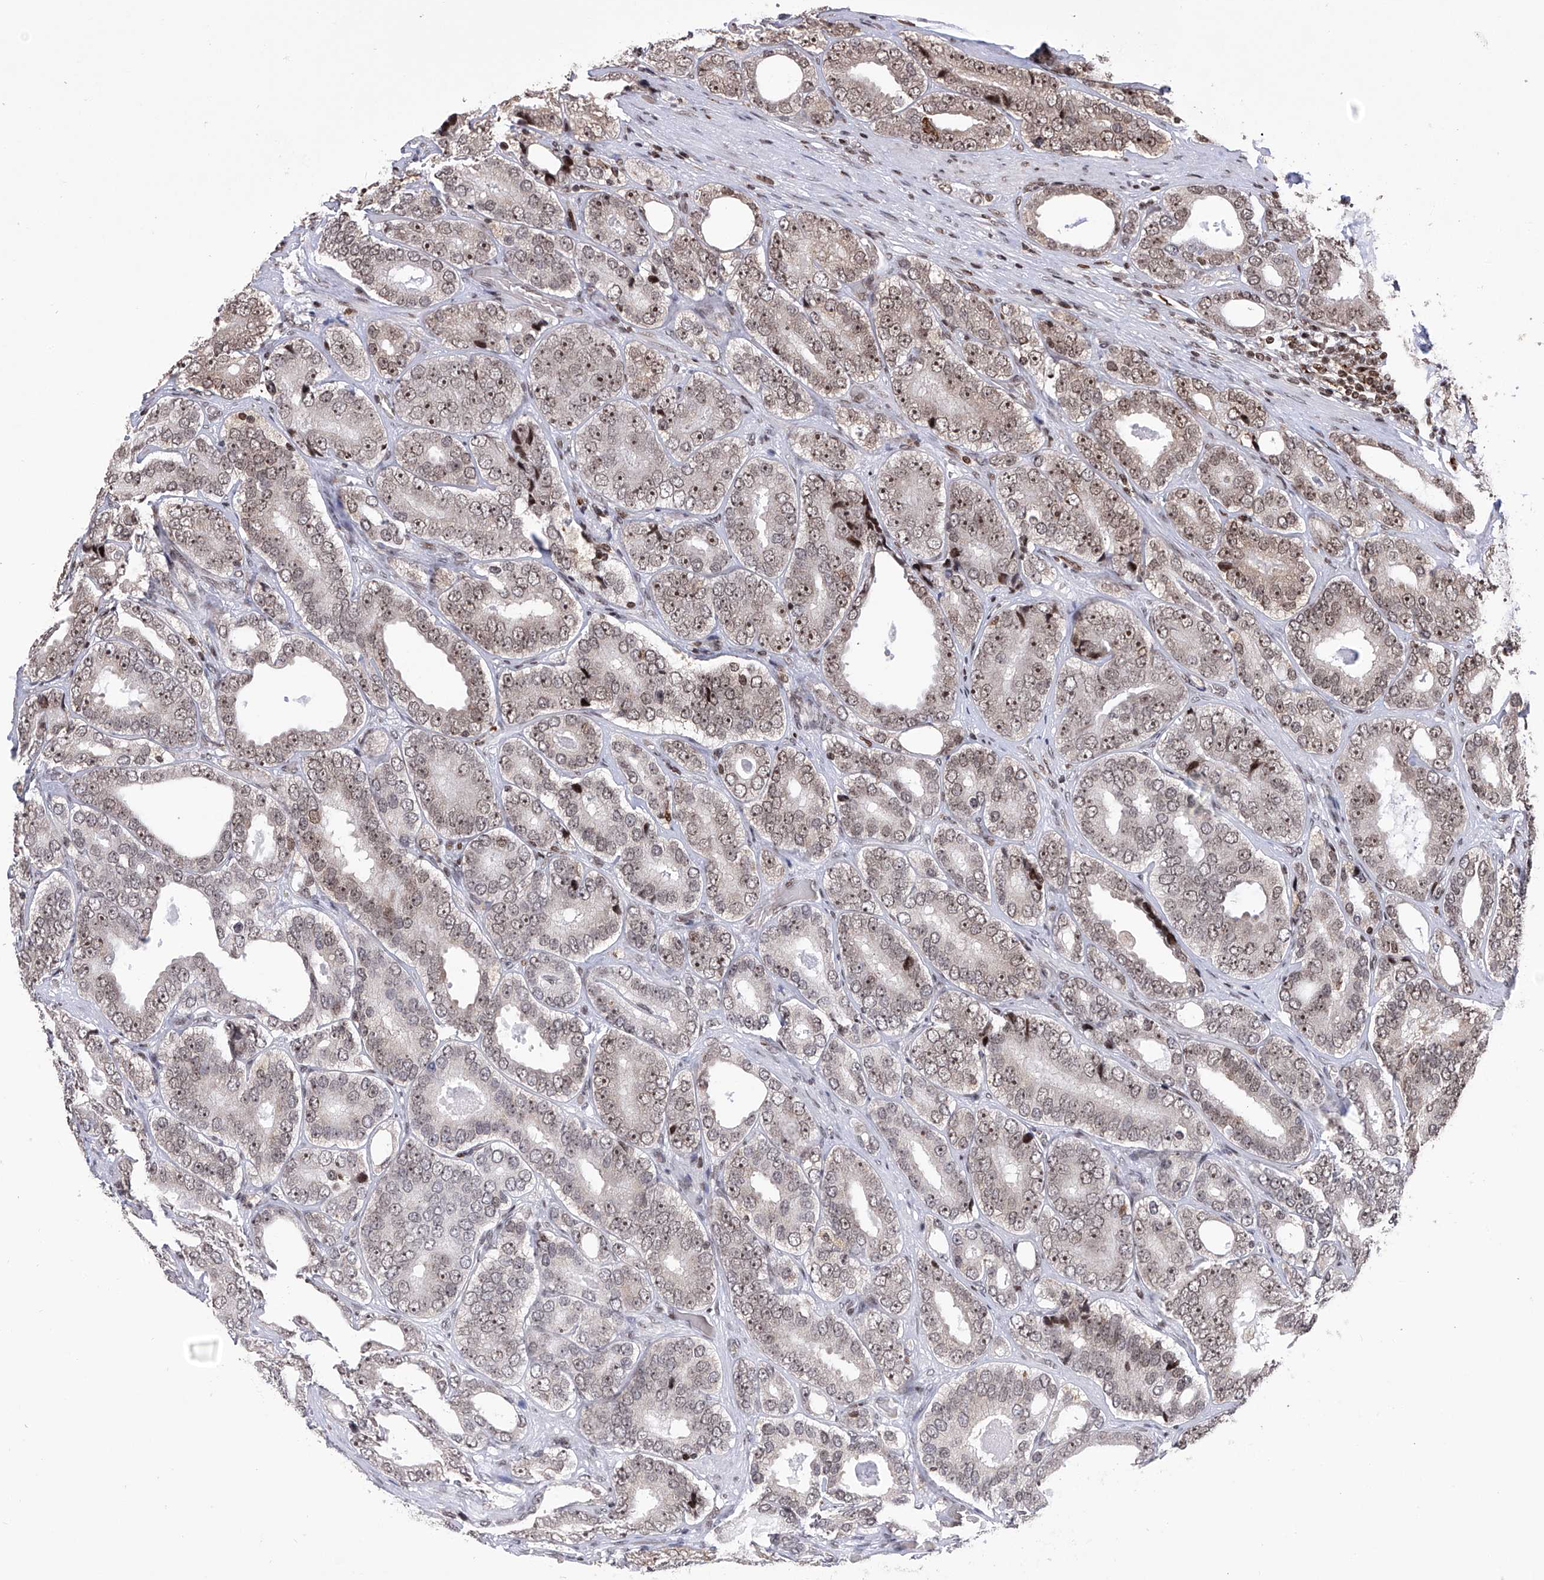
{"staining": {"intensity": "moderate", "quantity": "25%-75%", "location": "nuclear"}, "tissue": "prostate cancer", "cell_type": "Tumor cells", "image_type": "cancer", "snomed": [{"axis": "morphology", "description": "Adenocarcinoma, High grade"}, {"axis": "topography", "description": "Prostate"}], "caption": "An immunohistochemistry (IHC) micrograph of neoplastic tissue is shown. Protein staining in brown highlights moderate nuclear positivity in prostate adenocarcinoma (high-grade) within tumor cells. (DAB = brown stain, brightfield microscopy at high magnification).", "gene": "PAK1IP1", "patient": {"sex": "male", "age": 56}}